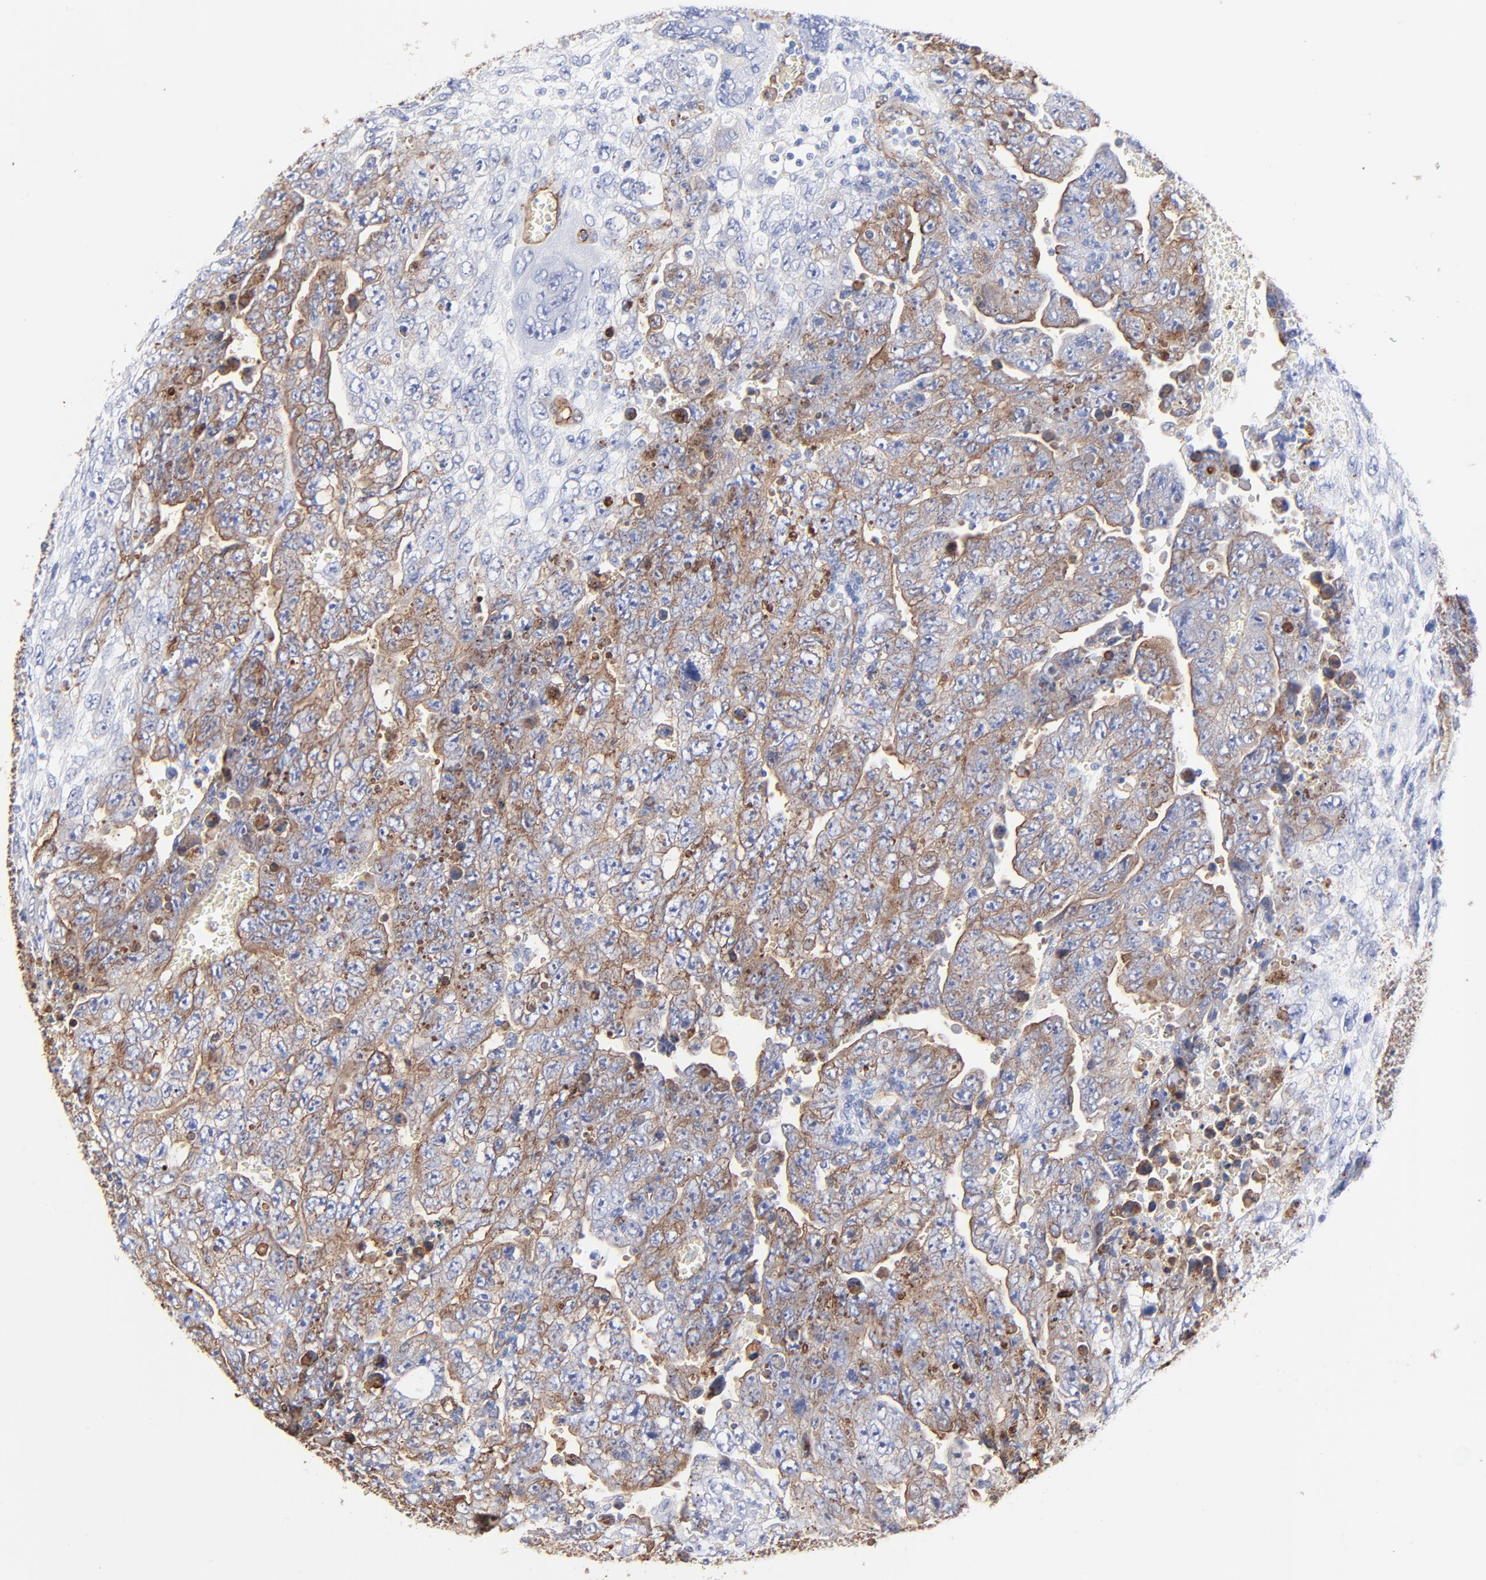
{"staining": {"intensity": "moderate", "quantity": ">75%", "location": "cytoplasmic/membranous"}, "tissue": "testis cancer", "cell_type": "Tumor cells", "image_type": "cancer", "snomed": [{"axis": "morphology", "description": "Carcinoma, Embryonal, NOS"}, {"axis": "topography", "description": "Testis"}], "caption": "Embryonal carcinoma (testis) stained with a brown dye reveals moderate cytoplasmic/membranous positive positivity in about >75% of tumor cells.", "gene": "CAV1", "patient": {"sex": "male", "age": 28}}